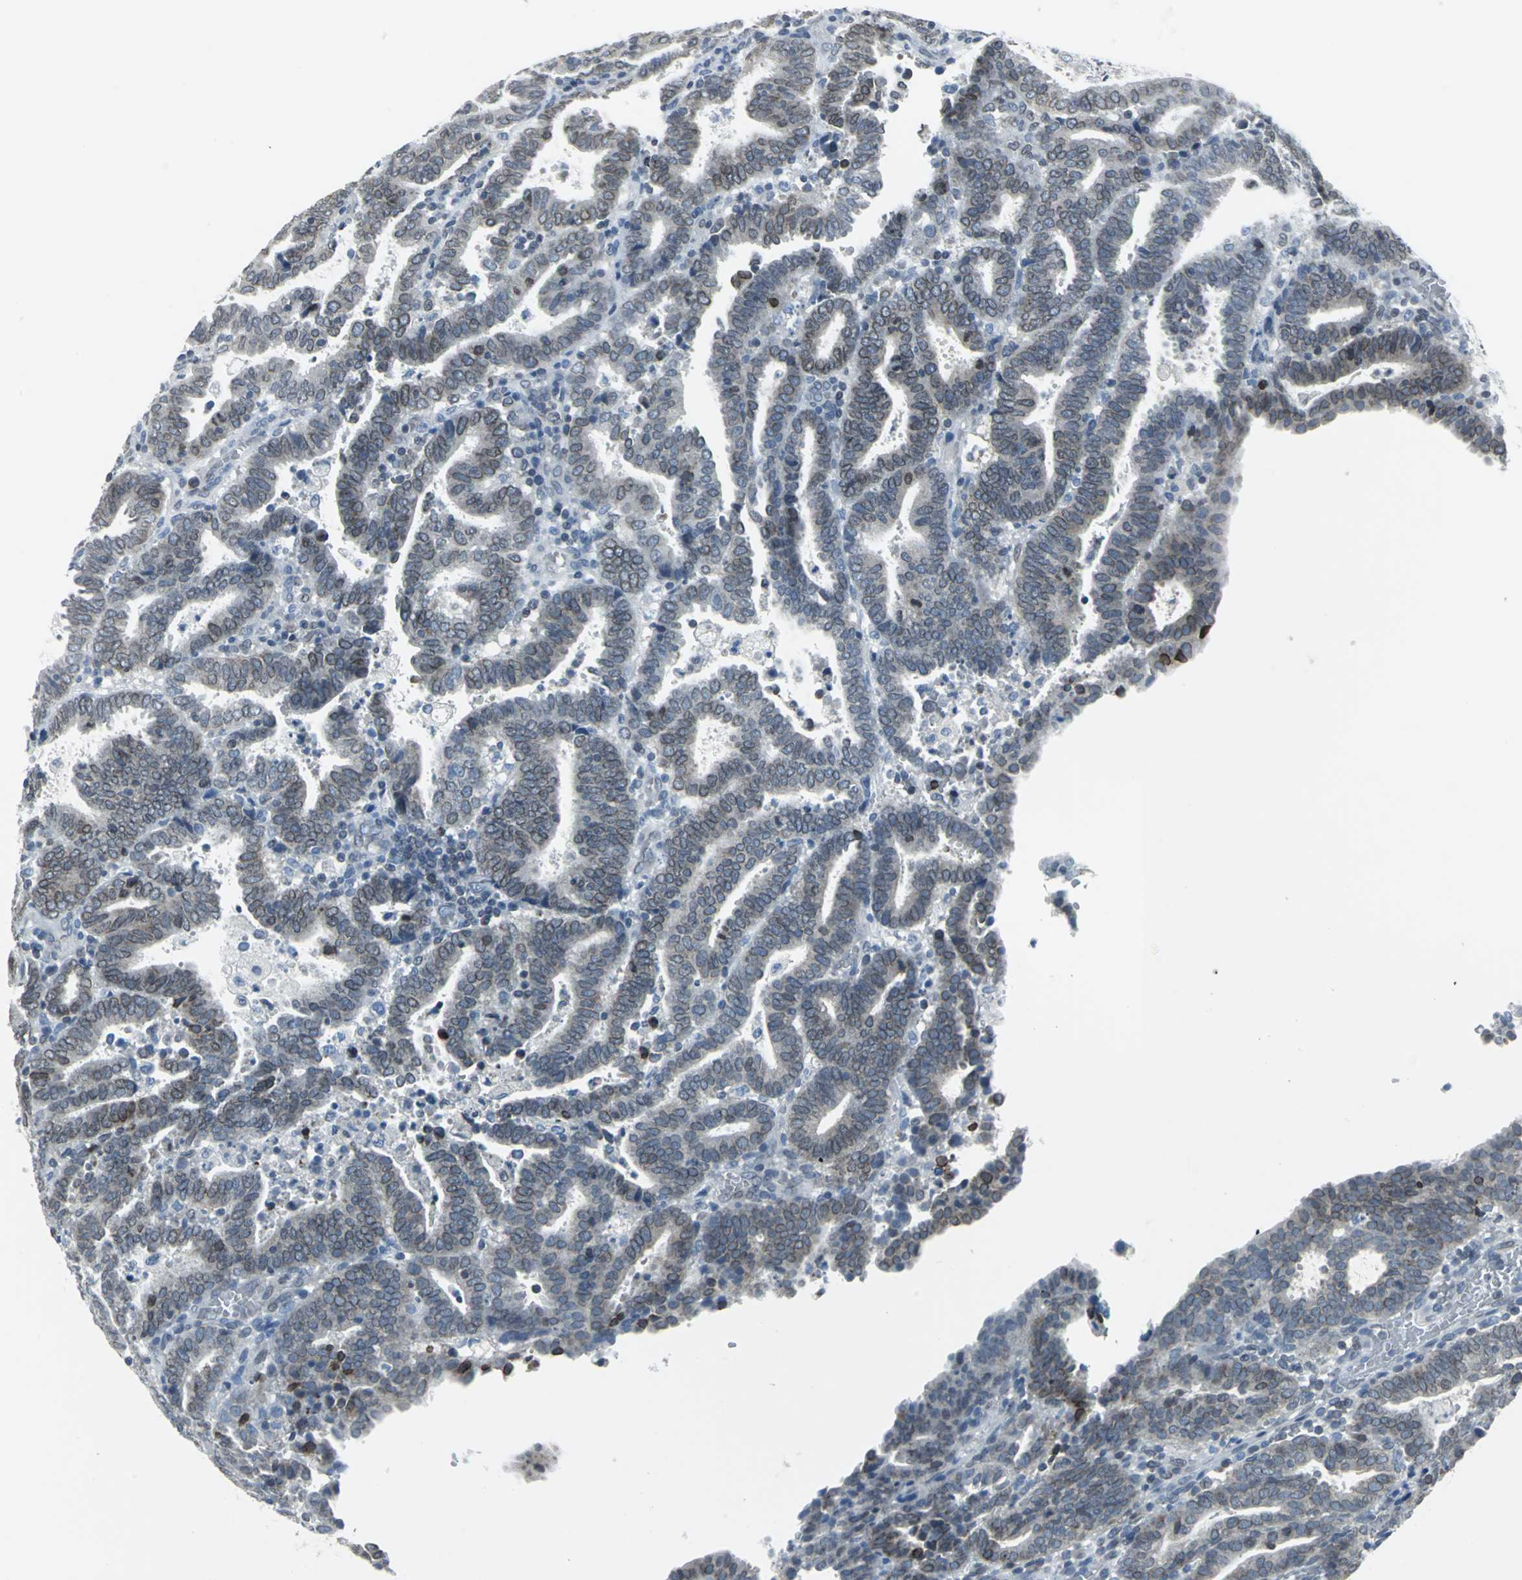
{"staining": {"intensity": "weak", "quantity": "25%-75%", "location": "cytoplasmic/membranous,nuclear"}, "tissue": "endometrial cancer", "cell_type": "Tumor cells", "image_type": "cancer", "snomed": [{"axis": "morphology", "description": "Adenocarcinoma, NOS"}, {"axis": "topography", "description": "Uterus"}], "caption": "A brown stain shows weak cytoplasmic/membranous and nuclear expression of a protein in endometrial cancer tumor cells.", "gene": "SNUPN", "patient": {"sex": "female", "age": 83}}